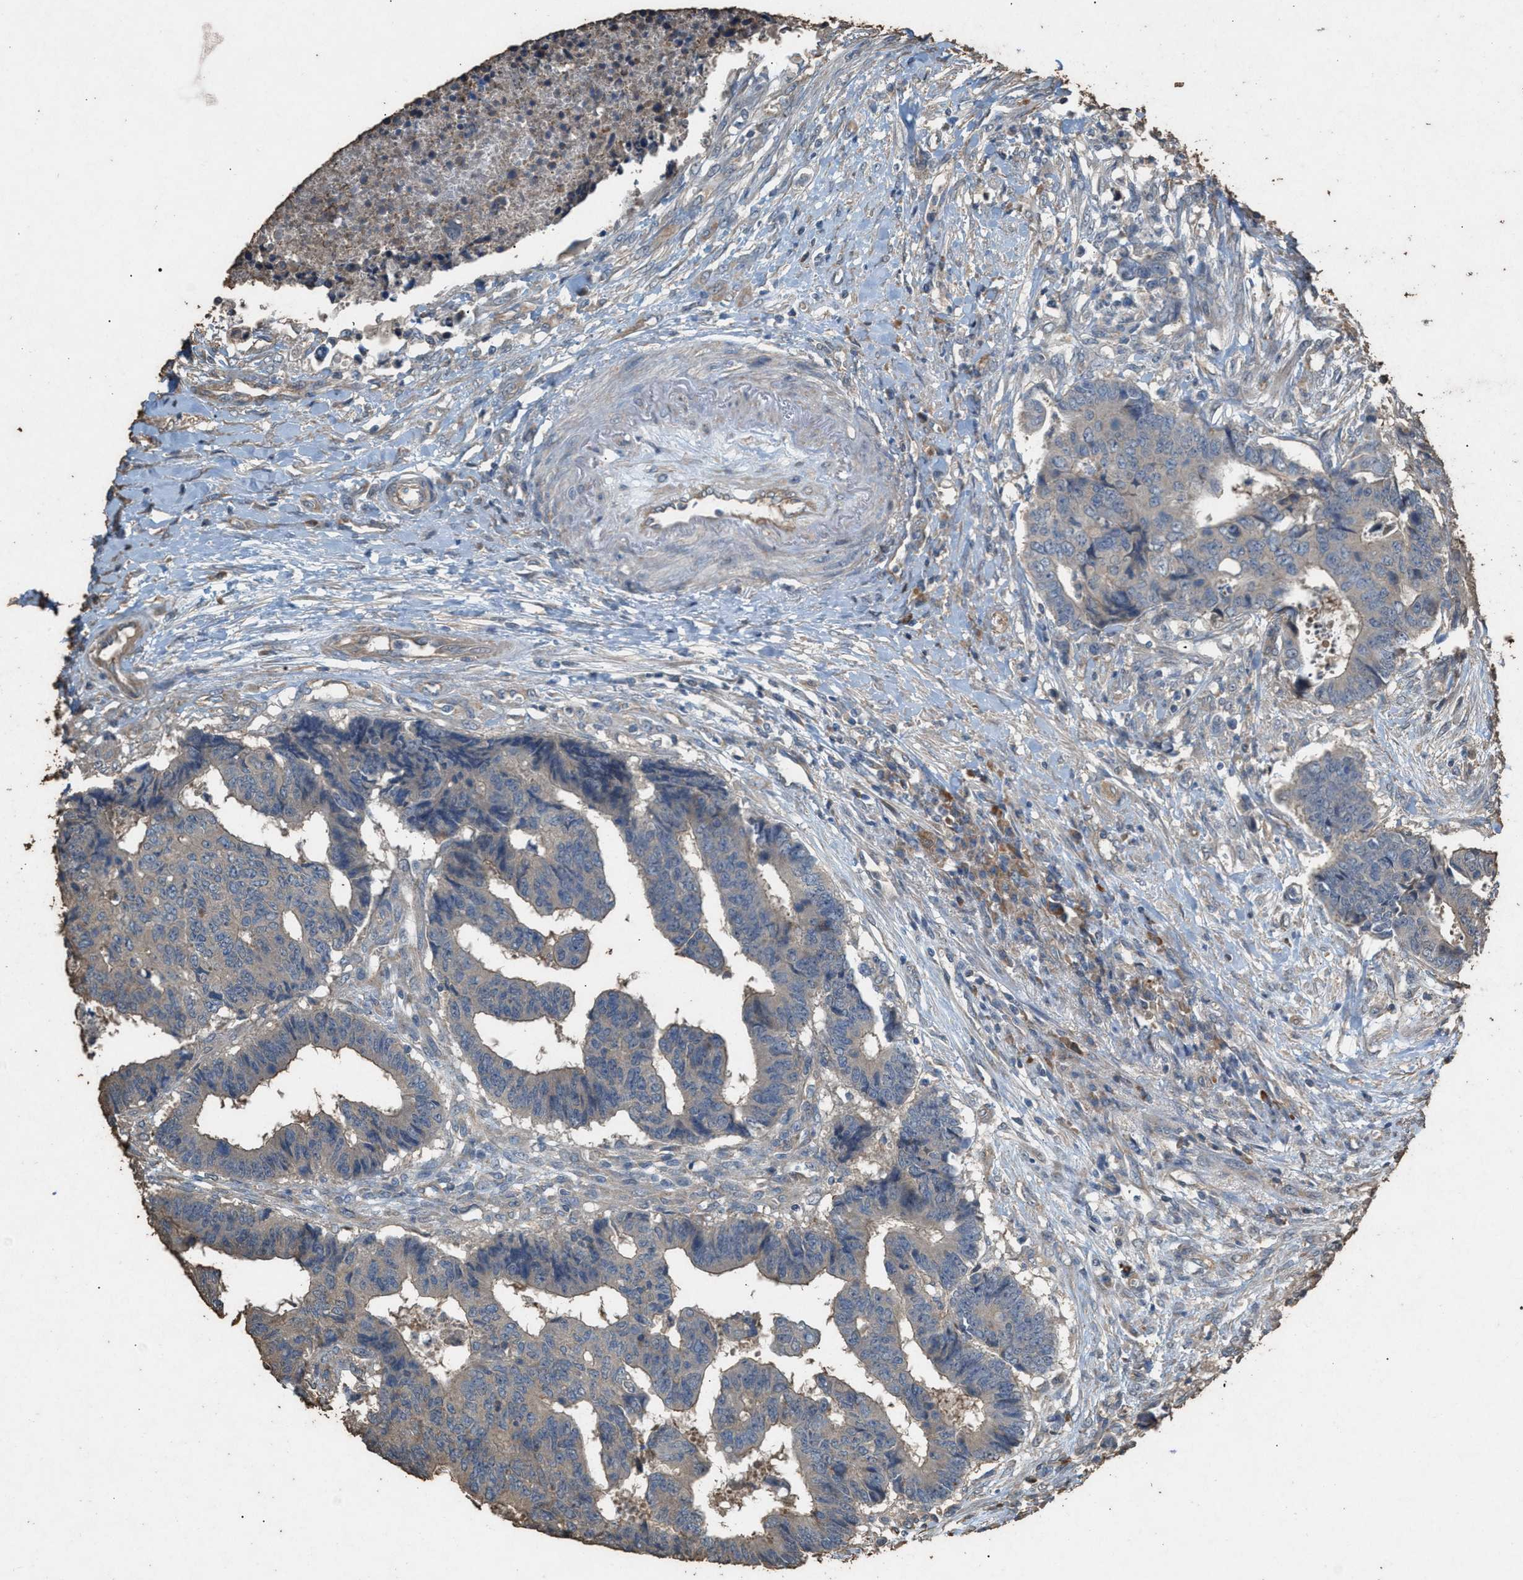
{"staining": {"intensity": "negative", "quantity": "none", "location": "none"}, "tissue": "colorectal cancer", "cell_type": "Tumor cells", "image_type": "cancer", "snomed": [{"axis": "morphology", "description": "Adenocarcinoma, NOS"}, {"axis": "topography", "description": "Rectum"}], "caption": "IHC image of neoplastic tissue: adenocarcinoma (colorectal) stained with DAB shows no significant protein expression in tumor cells.", "gene": "DCAF7", "patient": {"sex": "male", "age": 84}}